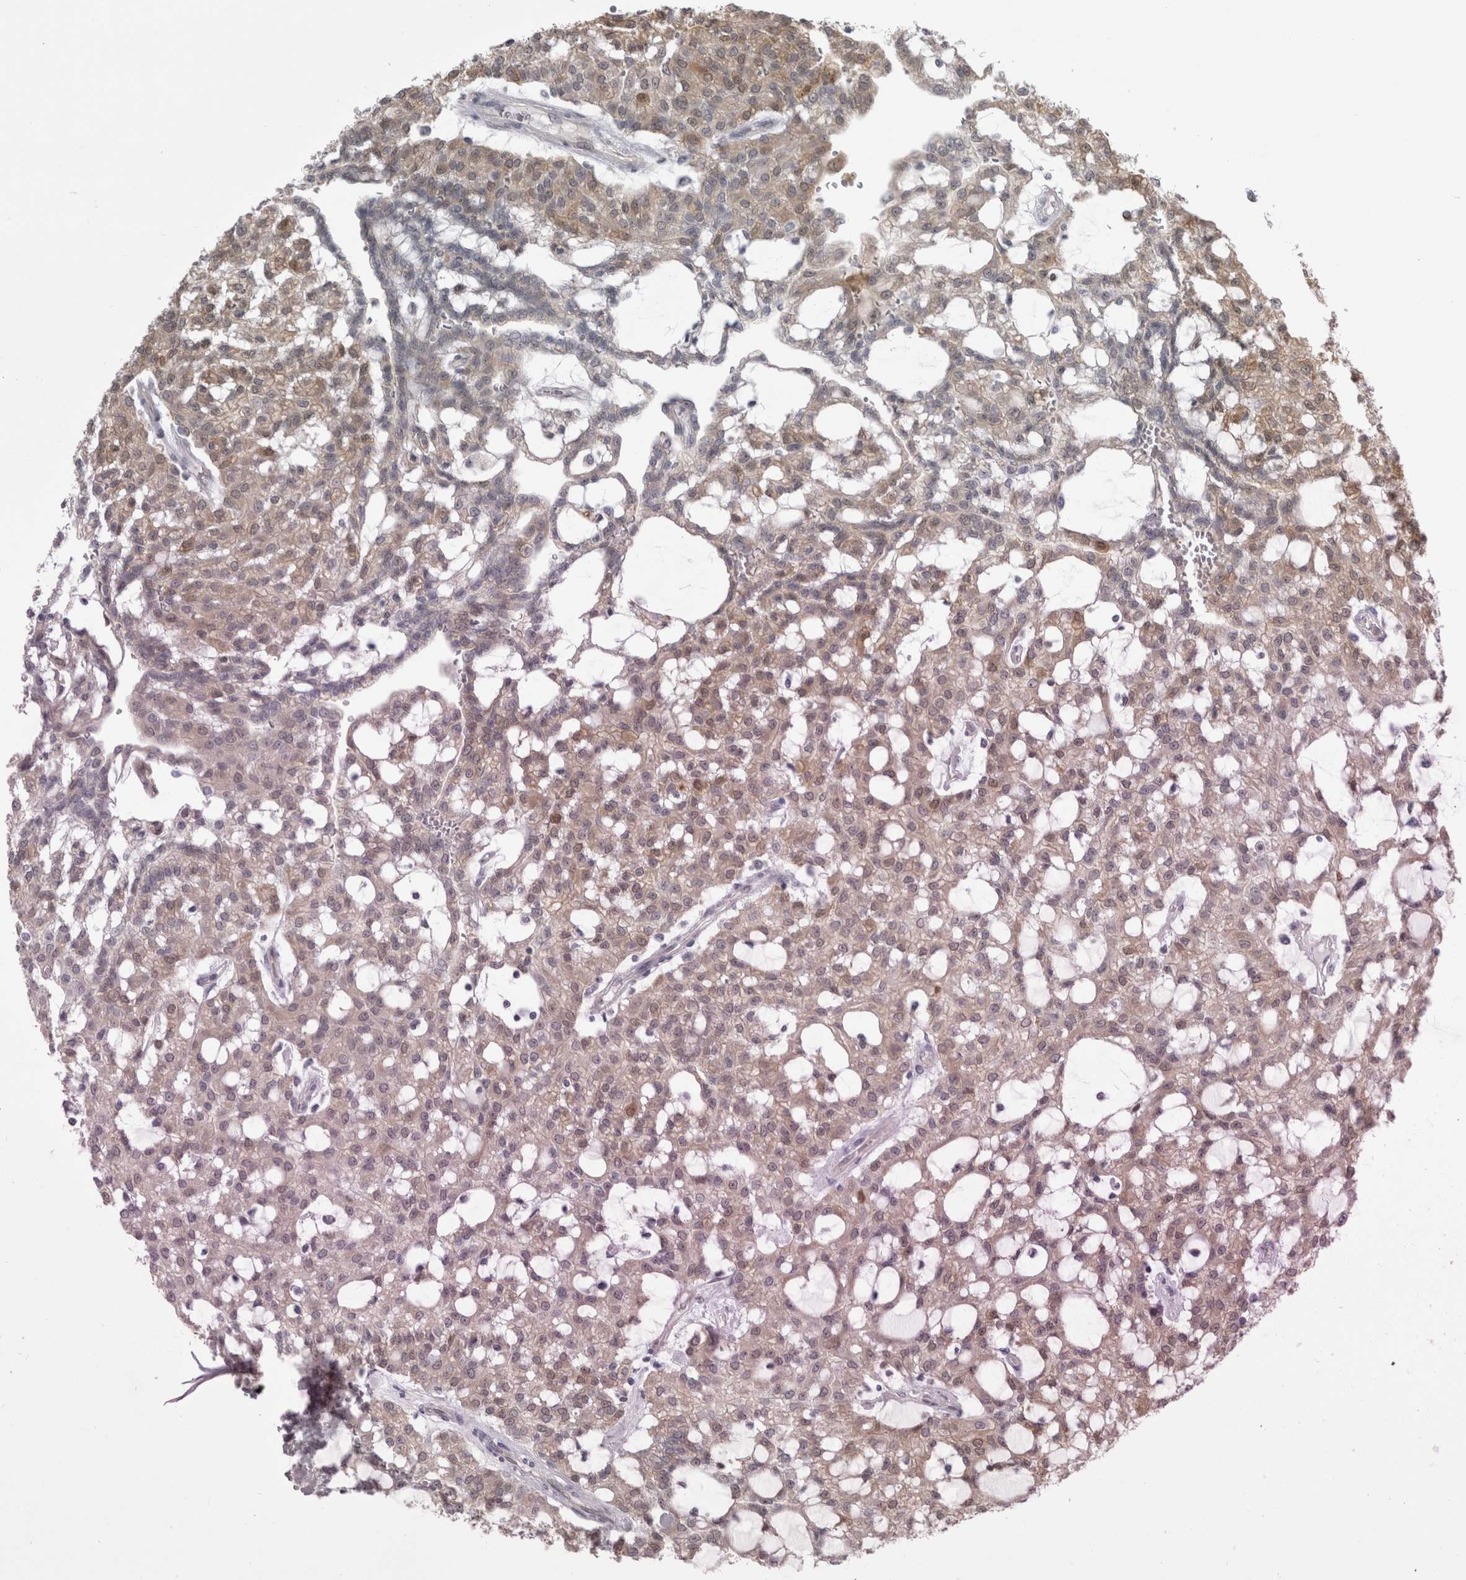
{"staining": {"intensity": "weak", "quantity": "25%-75%", "location": "cytoplasmic/membranous"}, "tissue": "renal cancer", "cell_type": "Tumor cells", "image_type": "cancer", "snomed": [{"axis": "morphology", "description": "Adenocarcinoma, NOS"}, {"axis": "topography", "description": "Kidney"}], "caption": "Renal cancer stained for a protein (brown) displays weak cytoplasmic/membranous positive positivity in about 25%-75% of tumor cells.", "gene": "CHIC2", "patient": {"sex": "male", "age": 63}}